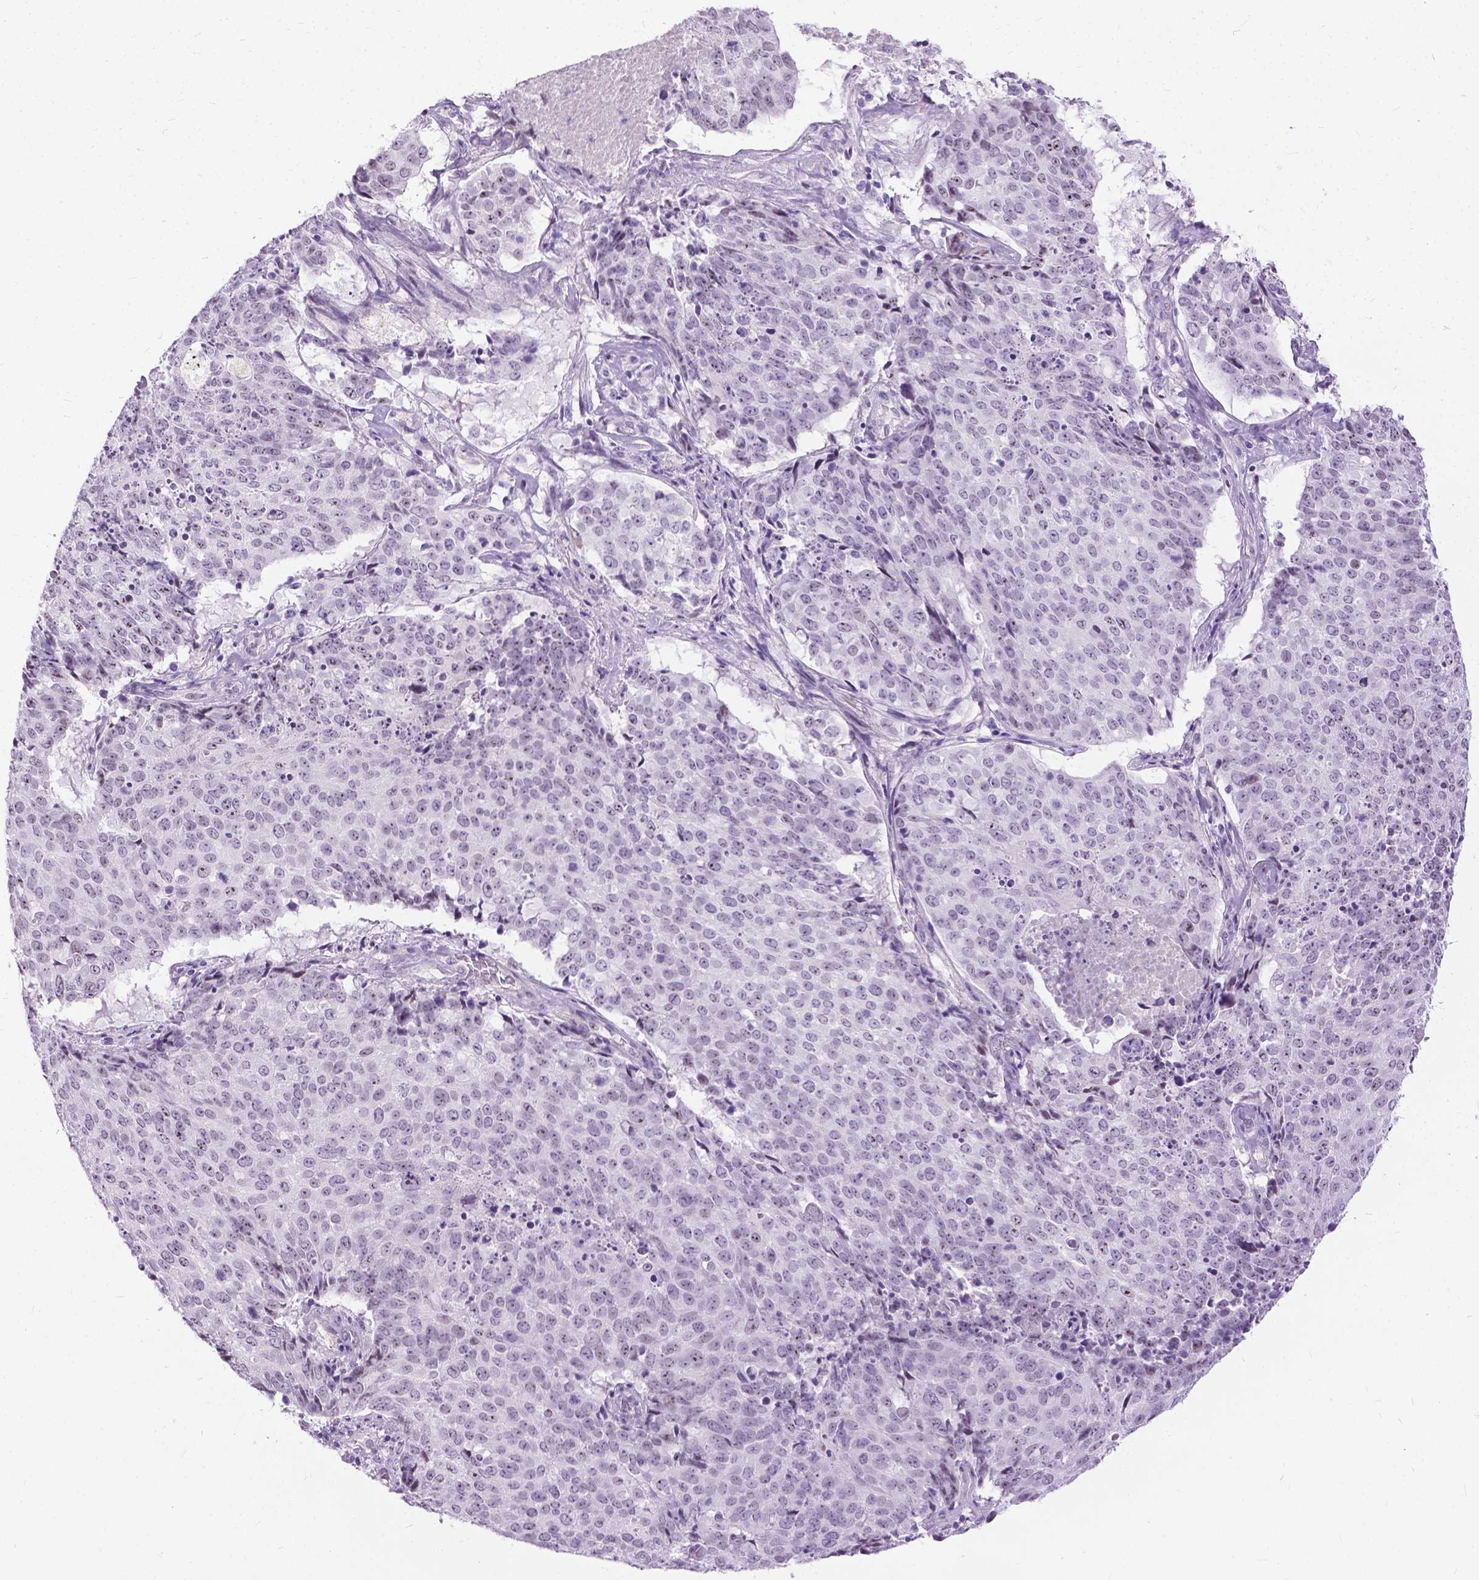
{"staining": {"intensity": "negative", "quantity": "none", "location": "none"}, "tissue": "lung cancer", "cell_type": "Tumor cells", "image_type": "cancer", "snomed": [{"axis": "morphology", "description": "Normal tissue, NOS"}, {"axis": "morphology", "description": "Squamous cell carcinoma, NOS"}, {"axis": "topography", "description": "Bronchus"}, {"axis": "topography", "description": "Lung"}], "caption": "Tumor cells show no significant positivity in lung cancer (squamous cell carcinoma).", "gene": "PROB1", "patient": {"sex": "male", "age": 64}}